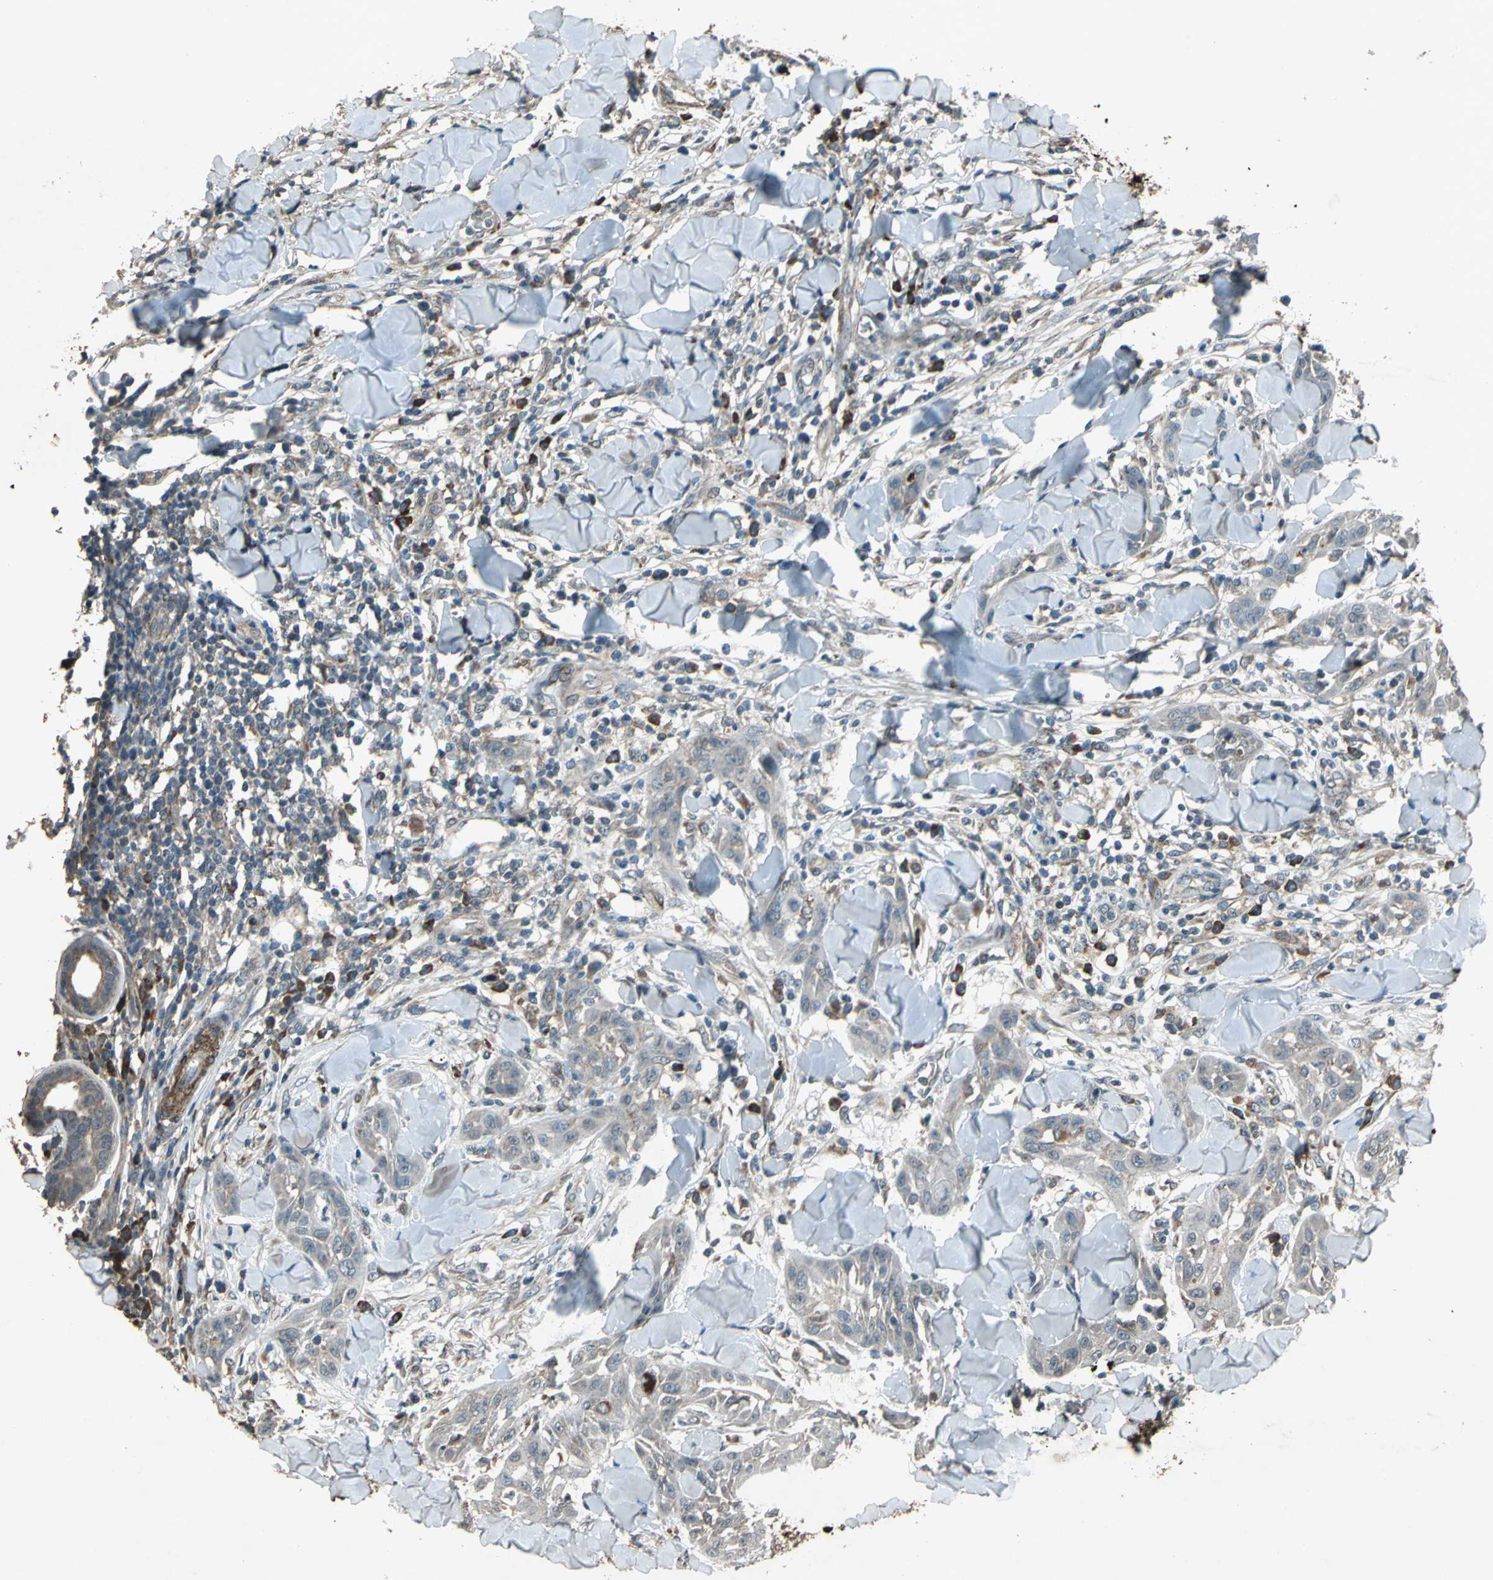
{"staining": {"intensity": "weak", "quantity": ">75%", "location": "cytoplasmic/membranous"}, "tissue": "skin cancer", "cell_type": "Tumor cells", "image_type": "cancer", "snomed": [{"axis": "morphology", "description": "Squamous cell carcinoma, NOS"}, {"axis": "topography", "description": "Skin"}], "caption": "Tumor cells show low levels of weak cytoplasmic/membranous expression in approximately >75% of cells in human skin cancer (squamous cell carcinoma).", "gene": "SEPTIN4", "patient": {"sex": "male", "age": 24}}